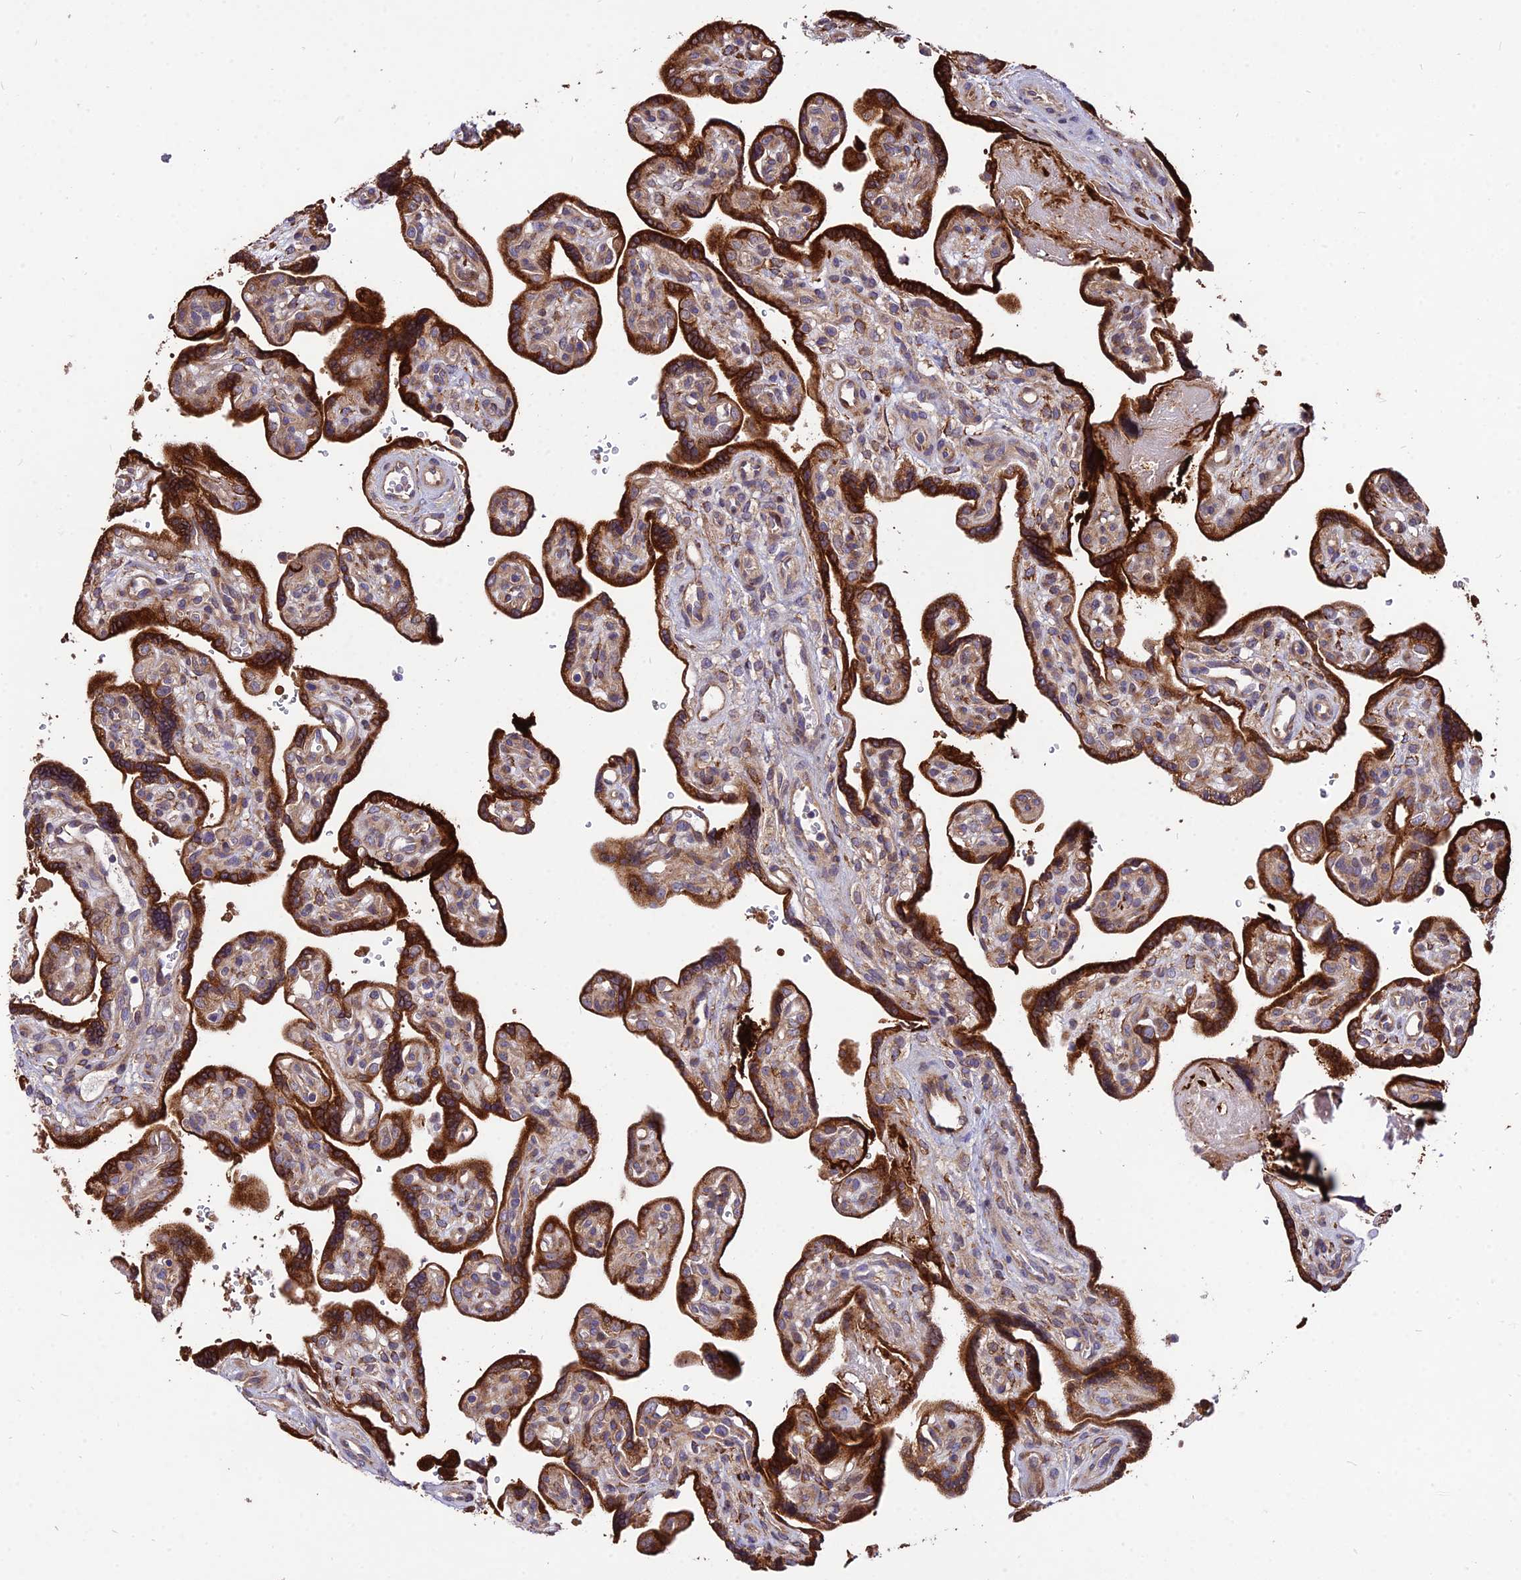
{"staining": {"intensity": "strong", "quantity": ">75%", "location": "cytoplasmic/membranous"}, "tissue": "placenta", "cell_type": "Trophoblastic cells", "image_type": "normal", "snomed": [{"axis": "morphology", "description": "Normal tissue, NOS"}, {"axis": "topography", "description": "Placenta"}], "caption": "High-magnification brightfield microscopy of normal placenta stained with DAB (3,3'-diaminobenzidine) (brown) and counterstained with hematoxylin (blue). trophoblastic cells exhibit strong cytoplasmic/membranous expression is present in approximately>75% of cells.", "gene": "ROCK1", "patient": {"sex": "female", "age": 39}}